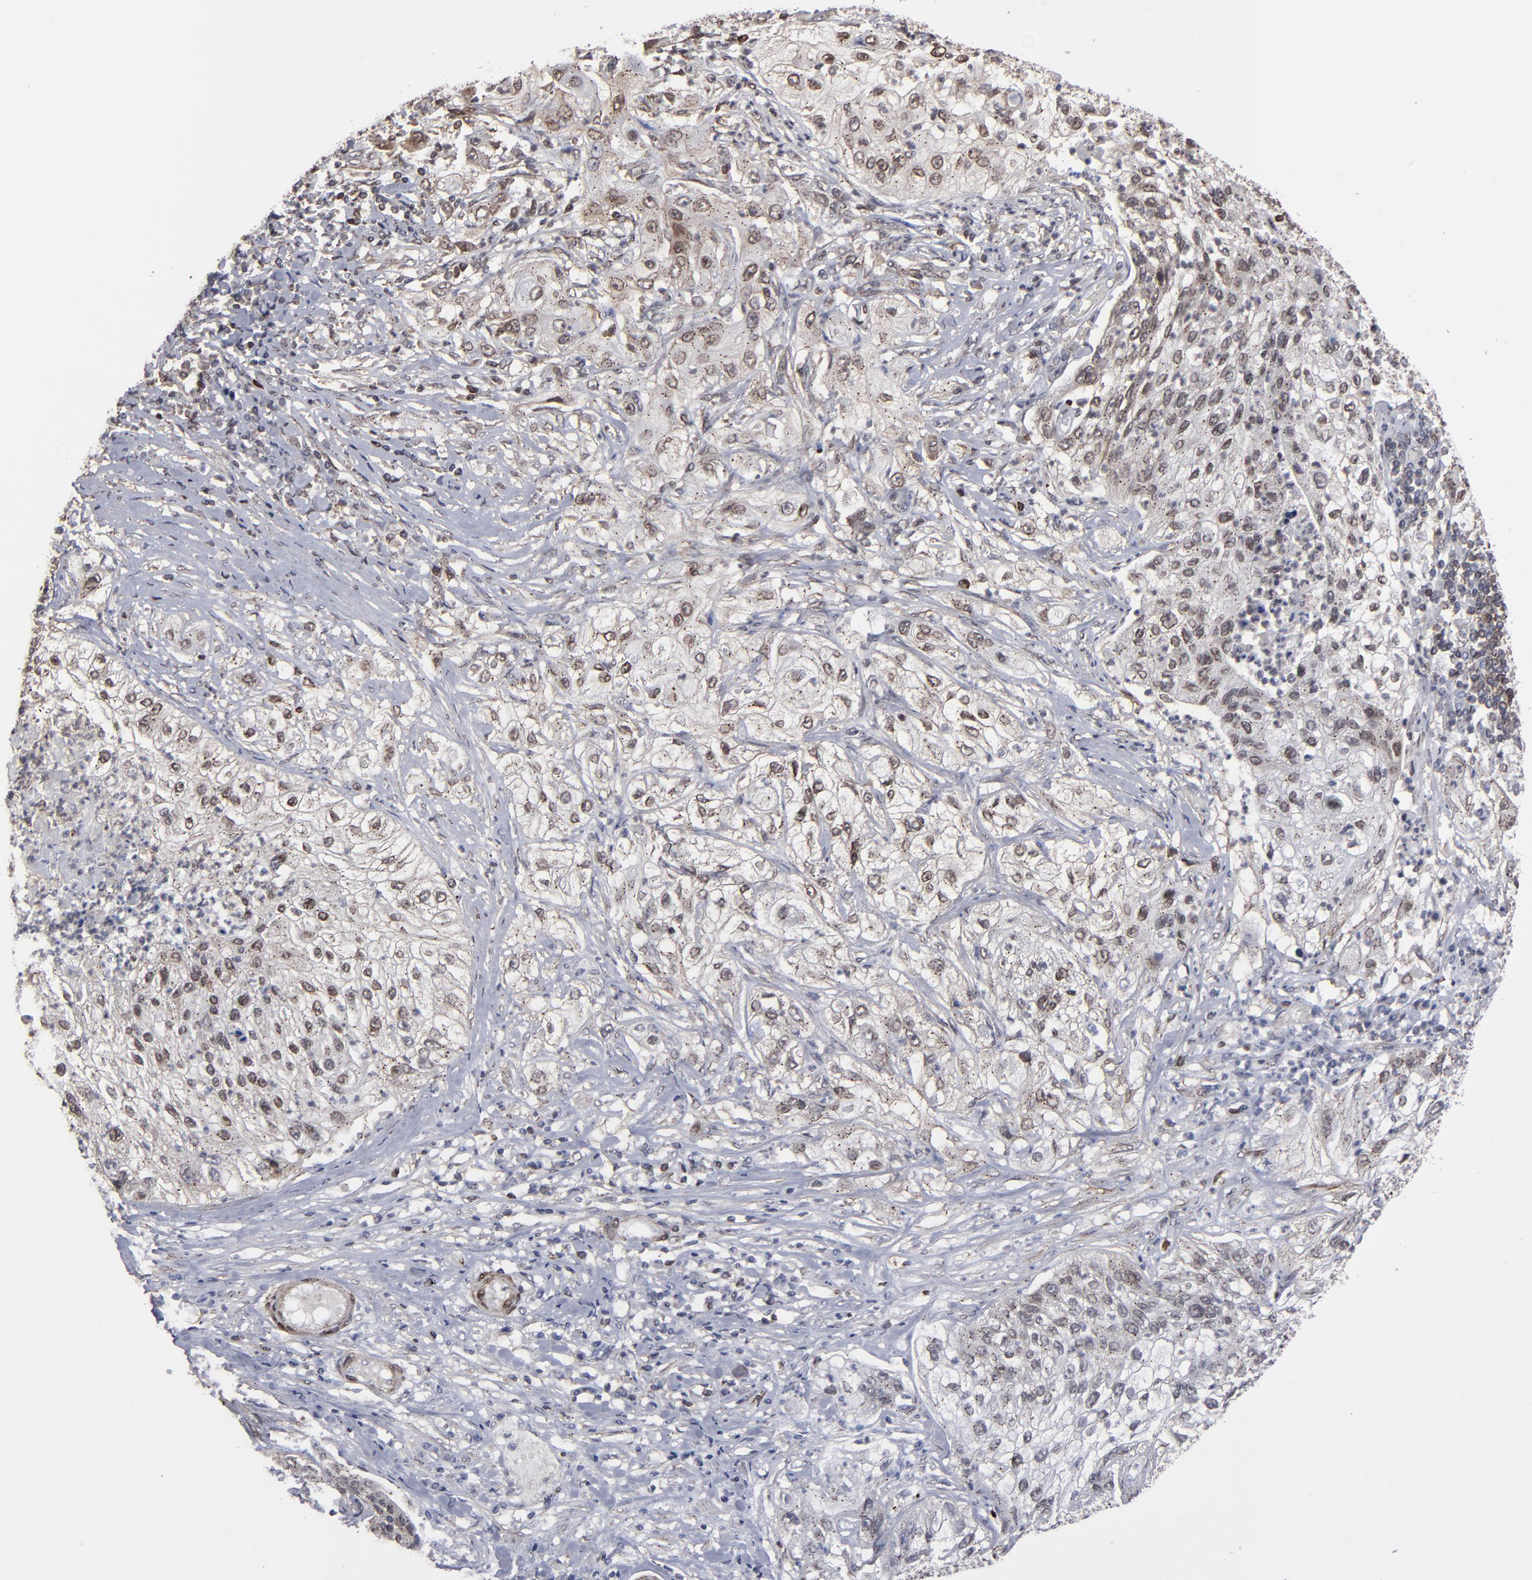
{"staining": {"intensity": "weak", "quantity": ">75%", "location": "cytoplasmic/membranous,nuclear"}, "tissue": "lung cancer", "cell_type": "Tumor cells", "image_type": "cancer", "snomed": [{"axis": "morphology", "description": "Inflammation, NOS"}, {"axis": "morphology", "description": "Squamous cell carcinoma, NOS"}, {"axis": "topography", "description": "Lymph node"}, {"axis": "topography", "description": "Soft tissue"}, {"axis": "topography", "description": "Lung"}], "caption": "Brown immunohistochemical staining in human lung cancer displays weak cytoplasmic/membranous and nuclear expression in approximately >75% of tumor cells.", "gene": "KIAA2026", "patient": {"sex": "male", "age": 66}}